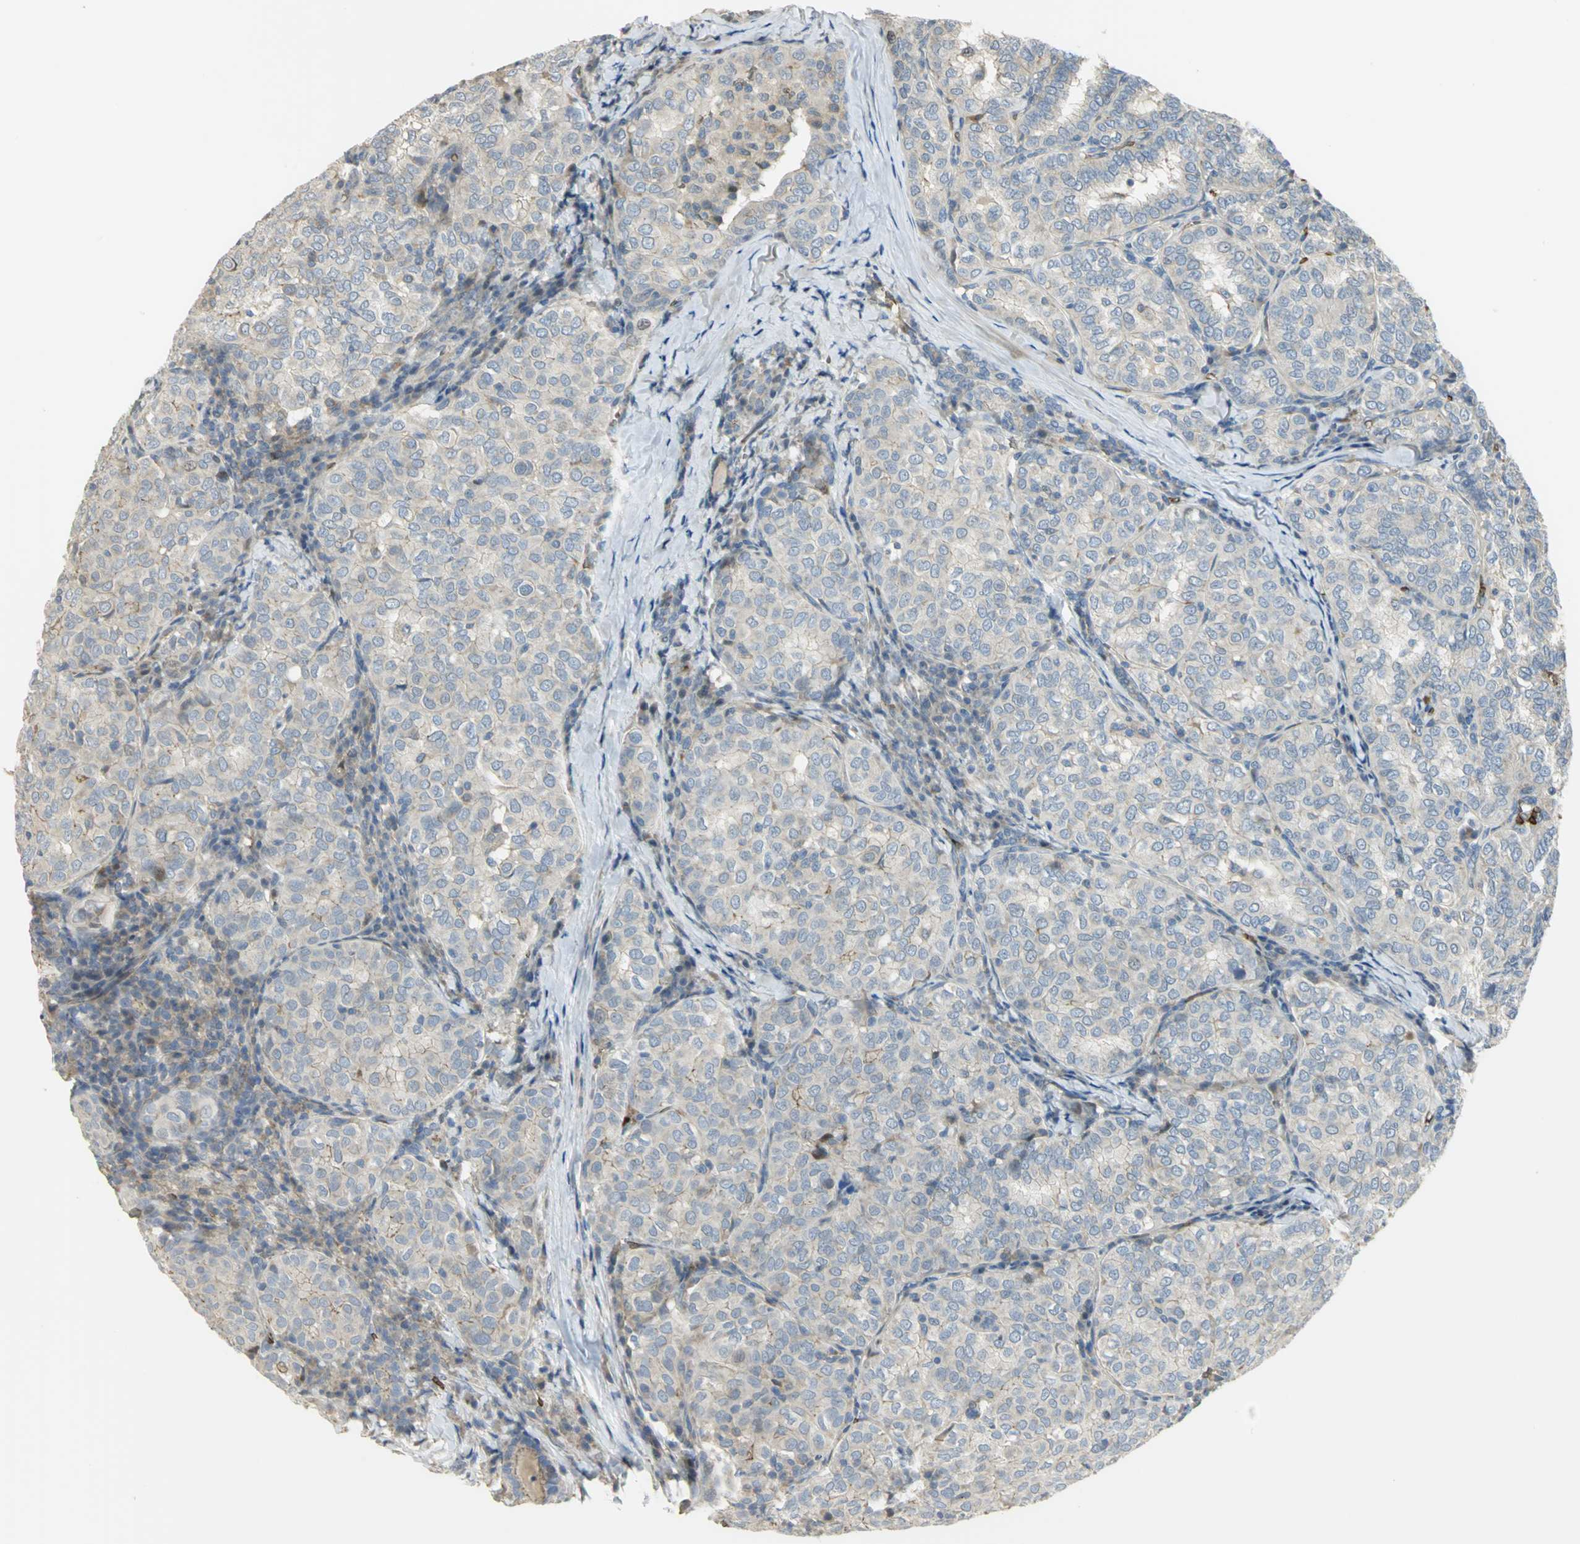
{"staining": {"intensity": "negative", "quantity": "none", "location": "none"}, "tissue": "thyroid cancer", "cell_type": "Tumor cells", "image_type": "cancer", "snomed": [{"axis": "morphology", "description": "Papillary adenocarcinoma, NOS"}, {"axis": "topography", "description": "Thyroid gland"}], "caption": "Tumor cells are negative for protein expression in human thyroid cancer (papillary adenocarcinoma).", "gene": "ANK1", "patient": {"sex": "female", "age": 30}}